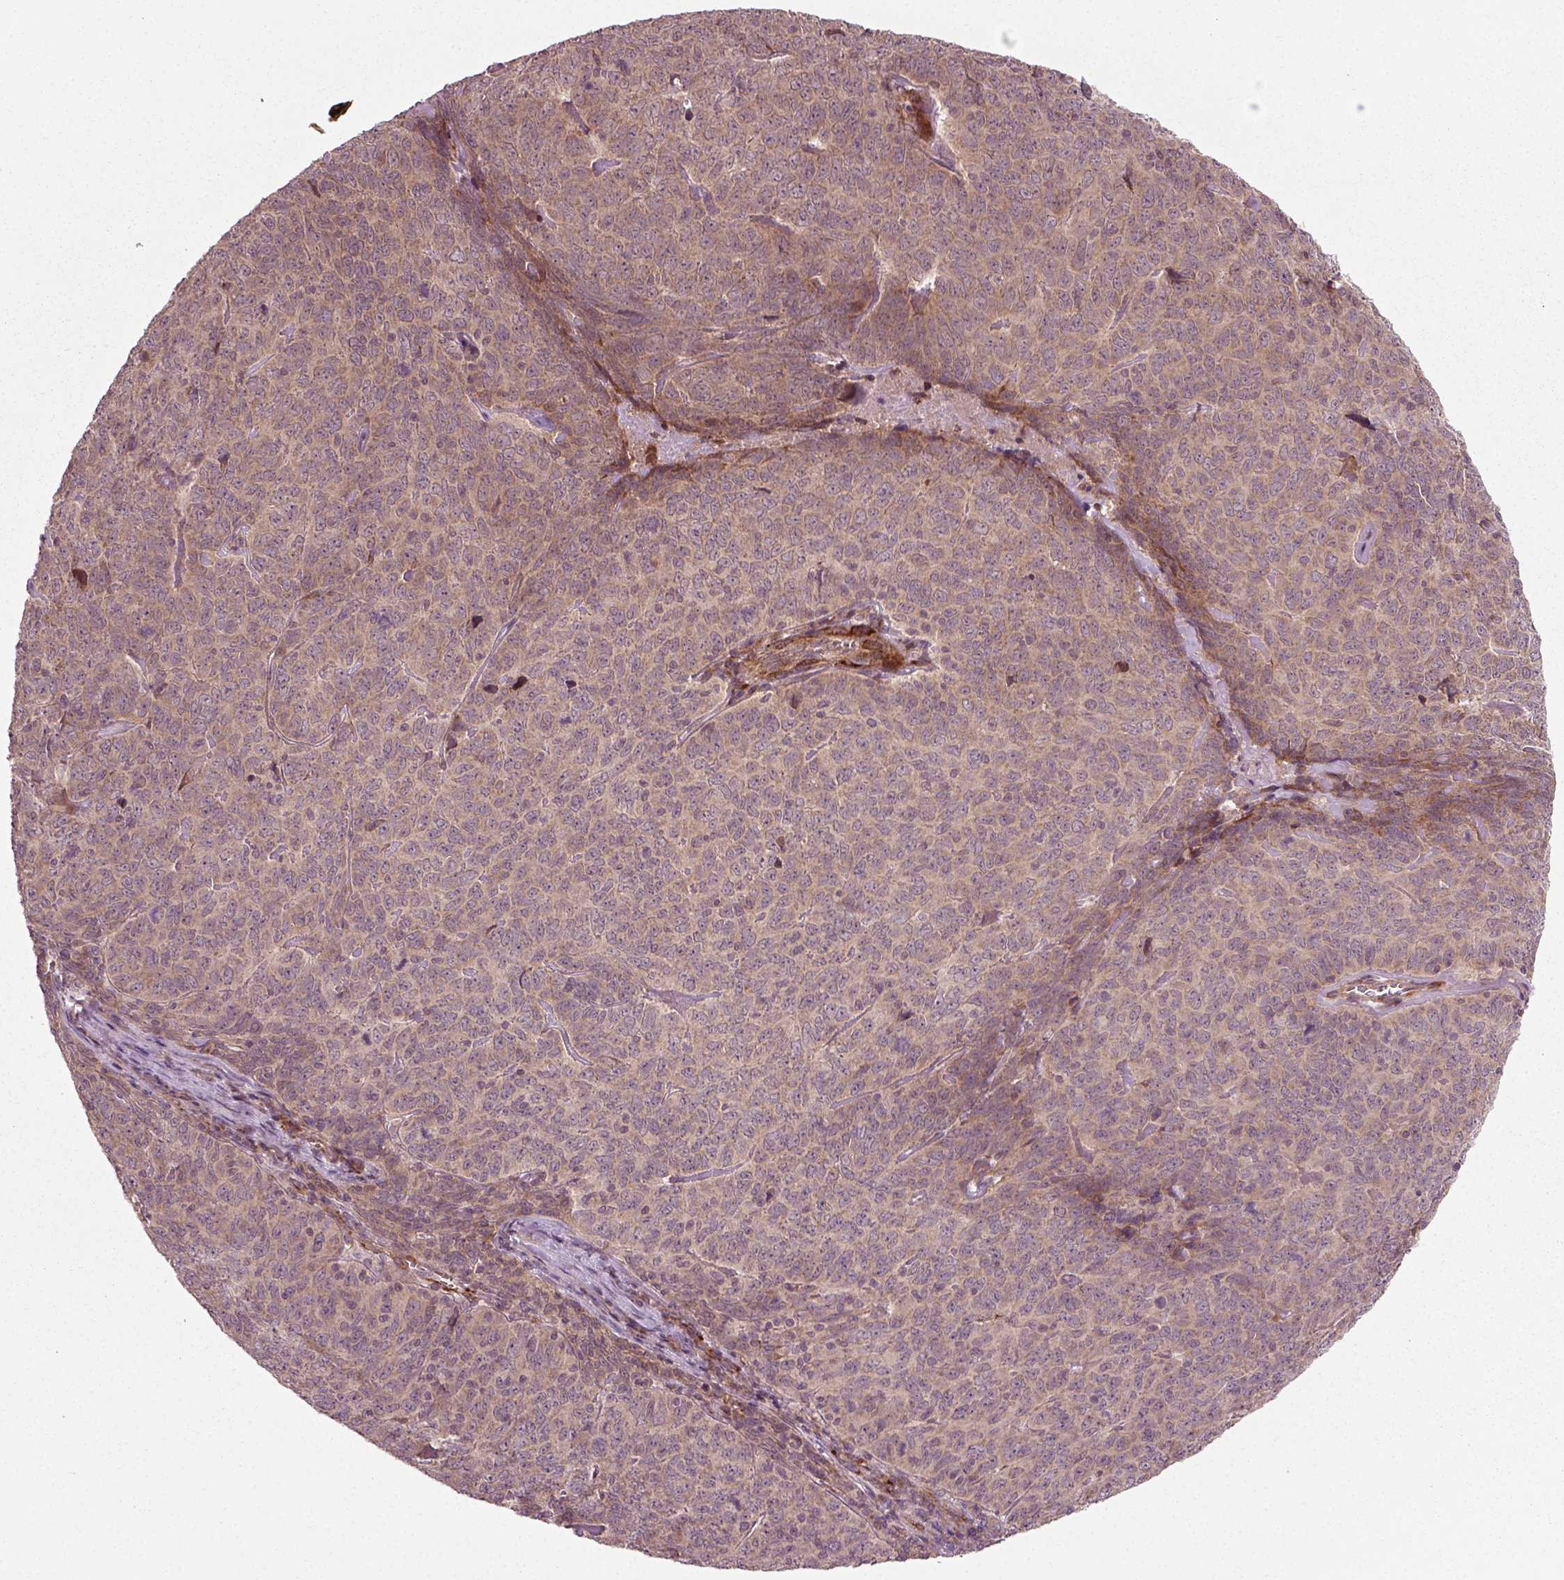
{"staining": {"intensity": "weak", "quantity": ">75%", "location": "cytoplasmic/membranous"}, "tissue": "skin cancer", "cell_type": "Tumor cells", "image_type": "cancer", "snomed": [{"axis": "morphology", "description": "Squamous cell carcinoma, NOS"}, {"axis": "topography", "description": "Skin"}, {"axis": "topography", "description": "Anal"}], "caption": "IHC histopathology image of skin squamous cell carcinoma stained for a protein (brown), which exhibits low levels of weak cytoplasmic/membranous staining in about >75% of tumor cells.", "gene": "PLCD3", "patient": {"sex": "female", "age": 51}}